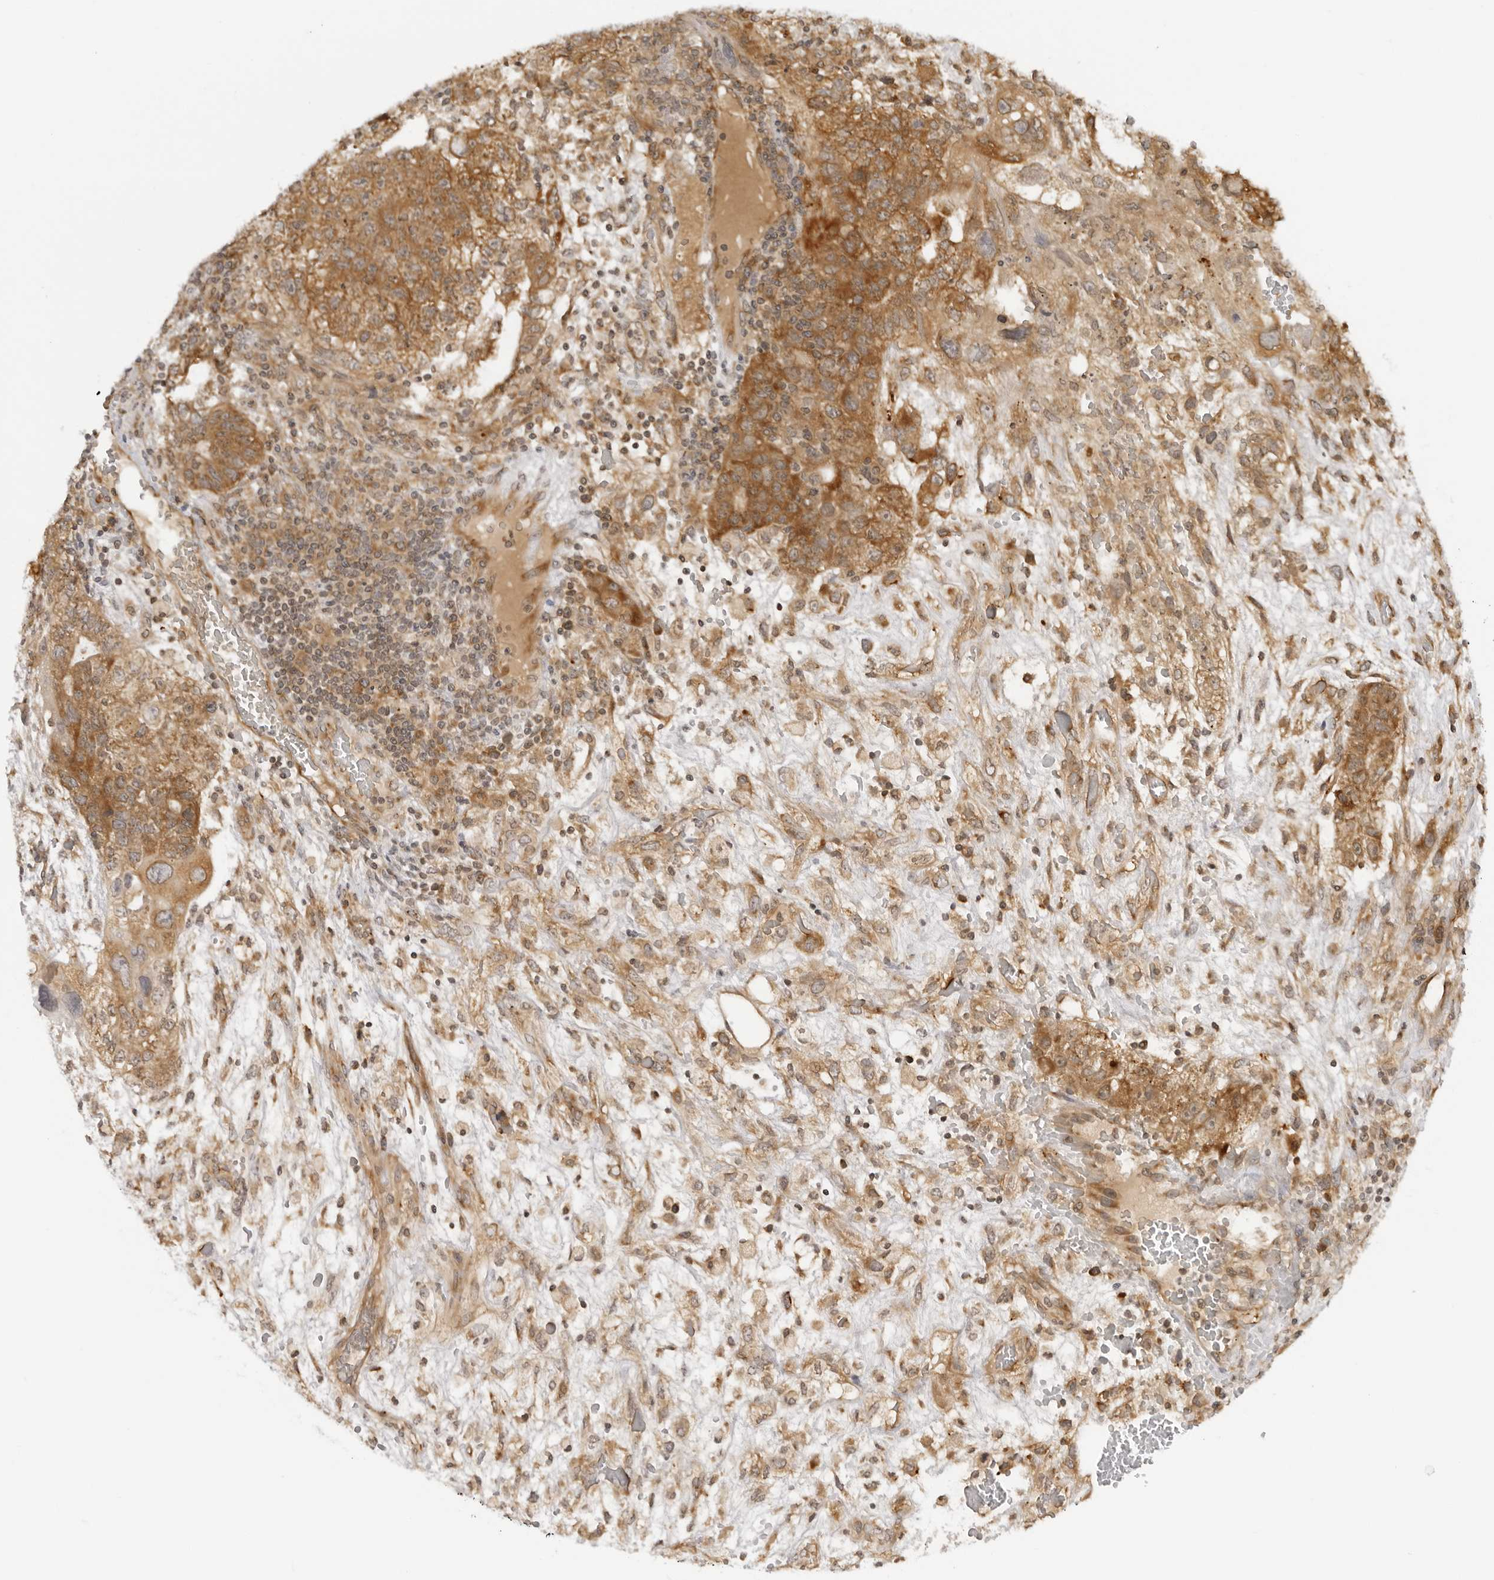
{"staining": {"intensity": "strong", "quantity": ">75%", "location": "cytoplasmic/membranous"}, "tissue": "testis cancer", "cell_type": "Tumor cells", "image_type": "cancer", "snomed": [{"axis": "morphology", "description": "Carcinoma, Embryonal, NOS"}, {"axis": "topography", "description": "Testis"}], "caption": "Testis cancer was stained to show a protein in brown. There is high levels of strong cytoplasmic/membranous positivity in about >75% of tumor cells.", "gene": "PRRC2C", "patient": {"sex": "male", "age": 36}}